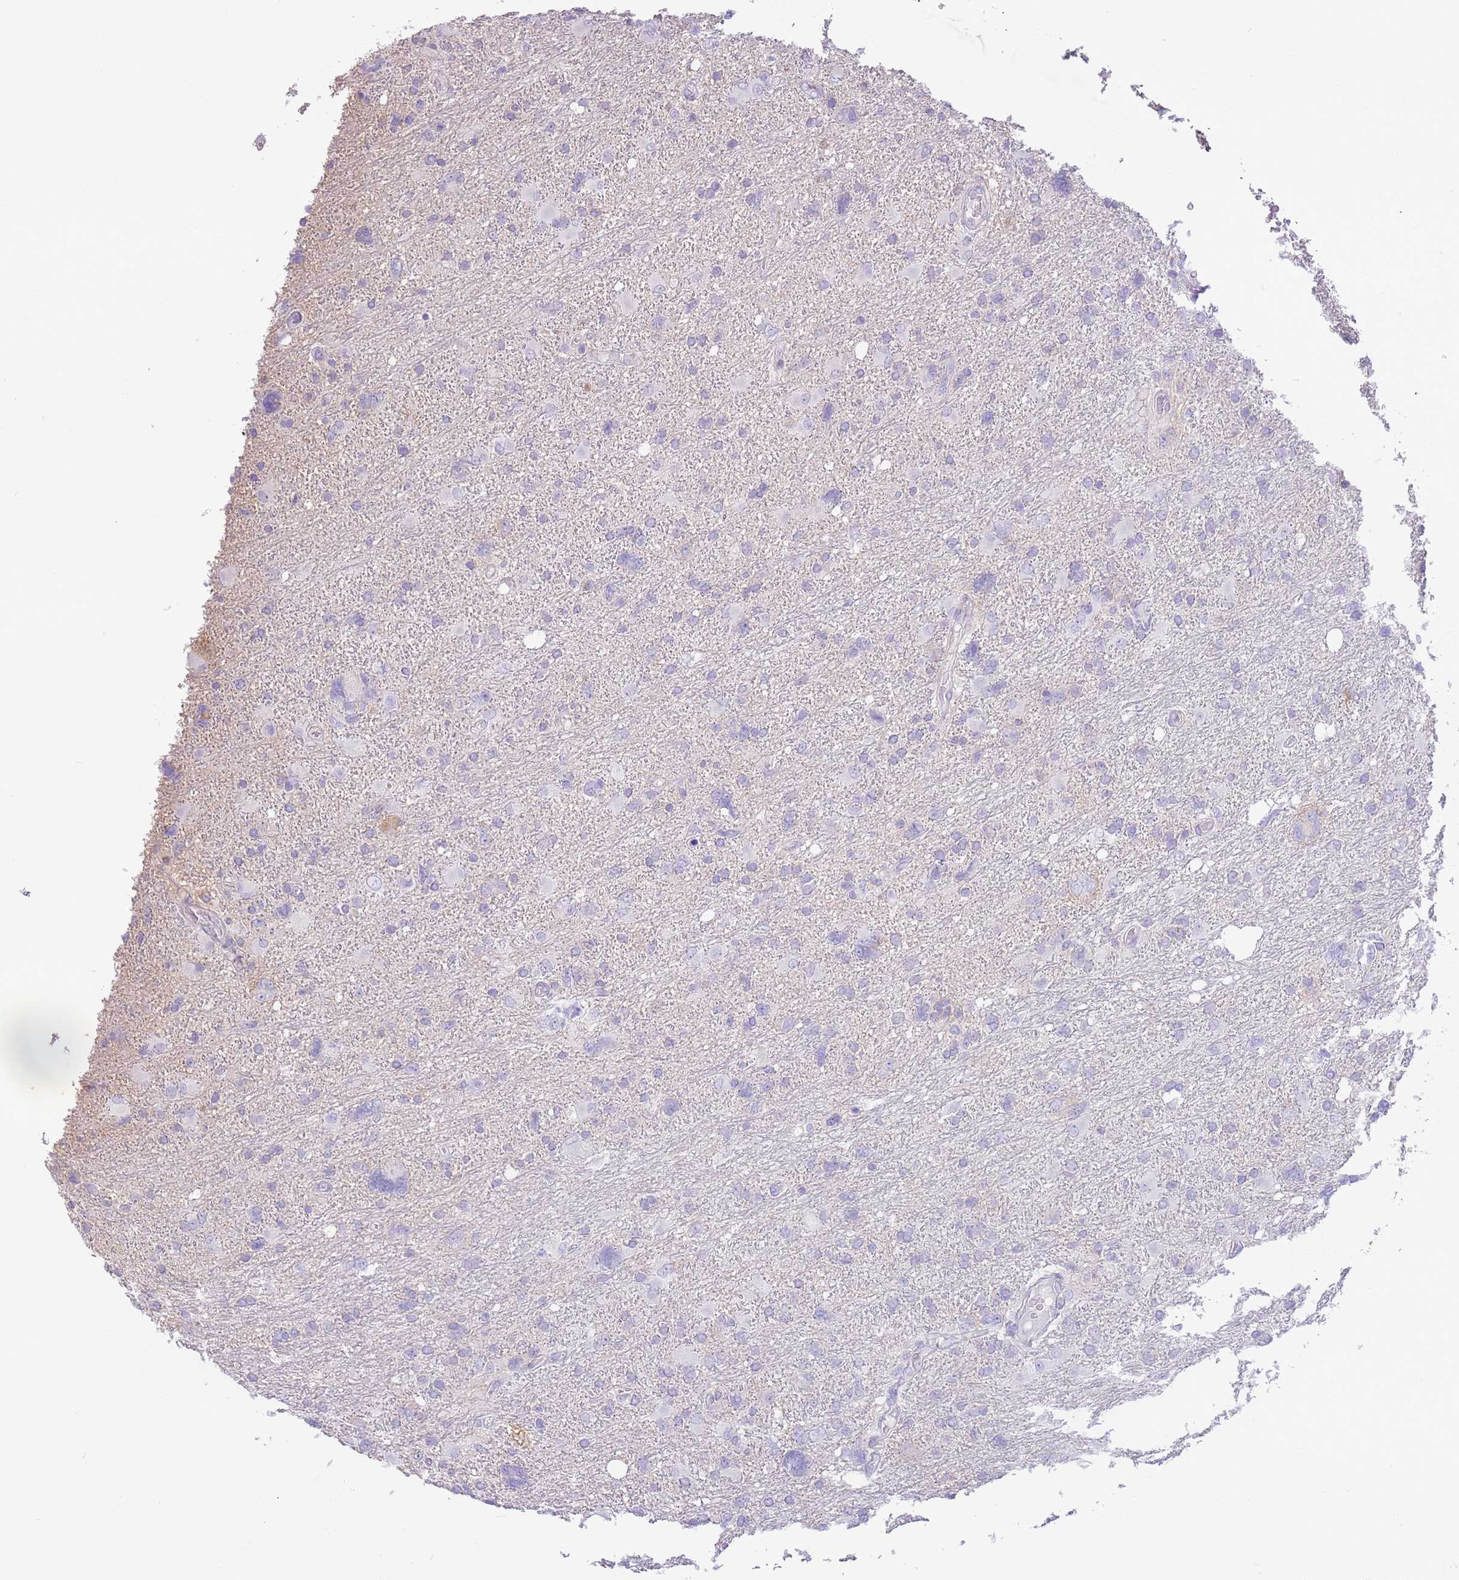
{"staining": {"intensity": "negative", "quantity": "none", "location": "none"}, "tissue": "glioma", "cell_type": "Tumor cells", "image_type": "cancer", "snomed": [{"axis": "morphology", "description": "Glioma, malignant, High grade"}, {"axis": "topography", "description": "Brain"}], "caption": "High magnification brightfield microscopy of glioma stained with DAB (3,3'-diaminobenzidine) (brown) and counterstained with hematoxylin (blue): tumor cells show no significant positivity.", "gene": "ZNF697", "patient": {"sex": "male", "age": 61}}